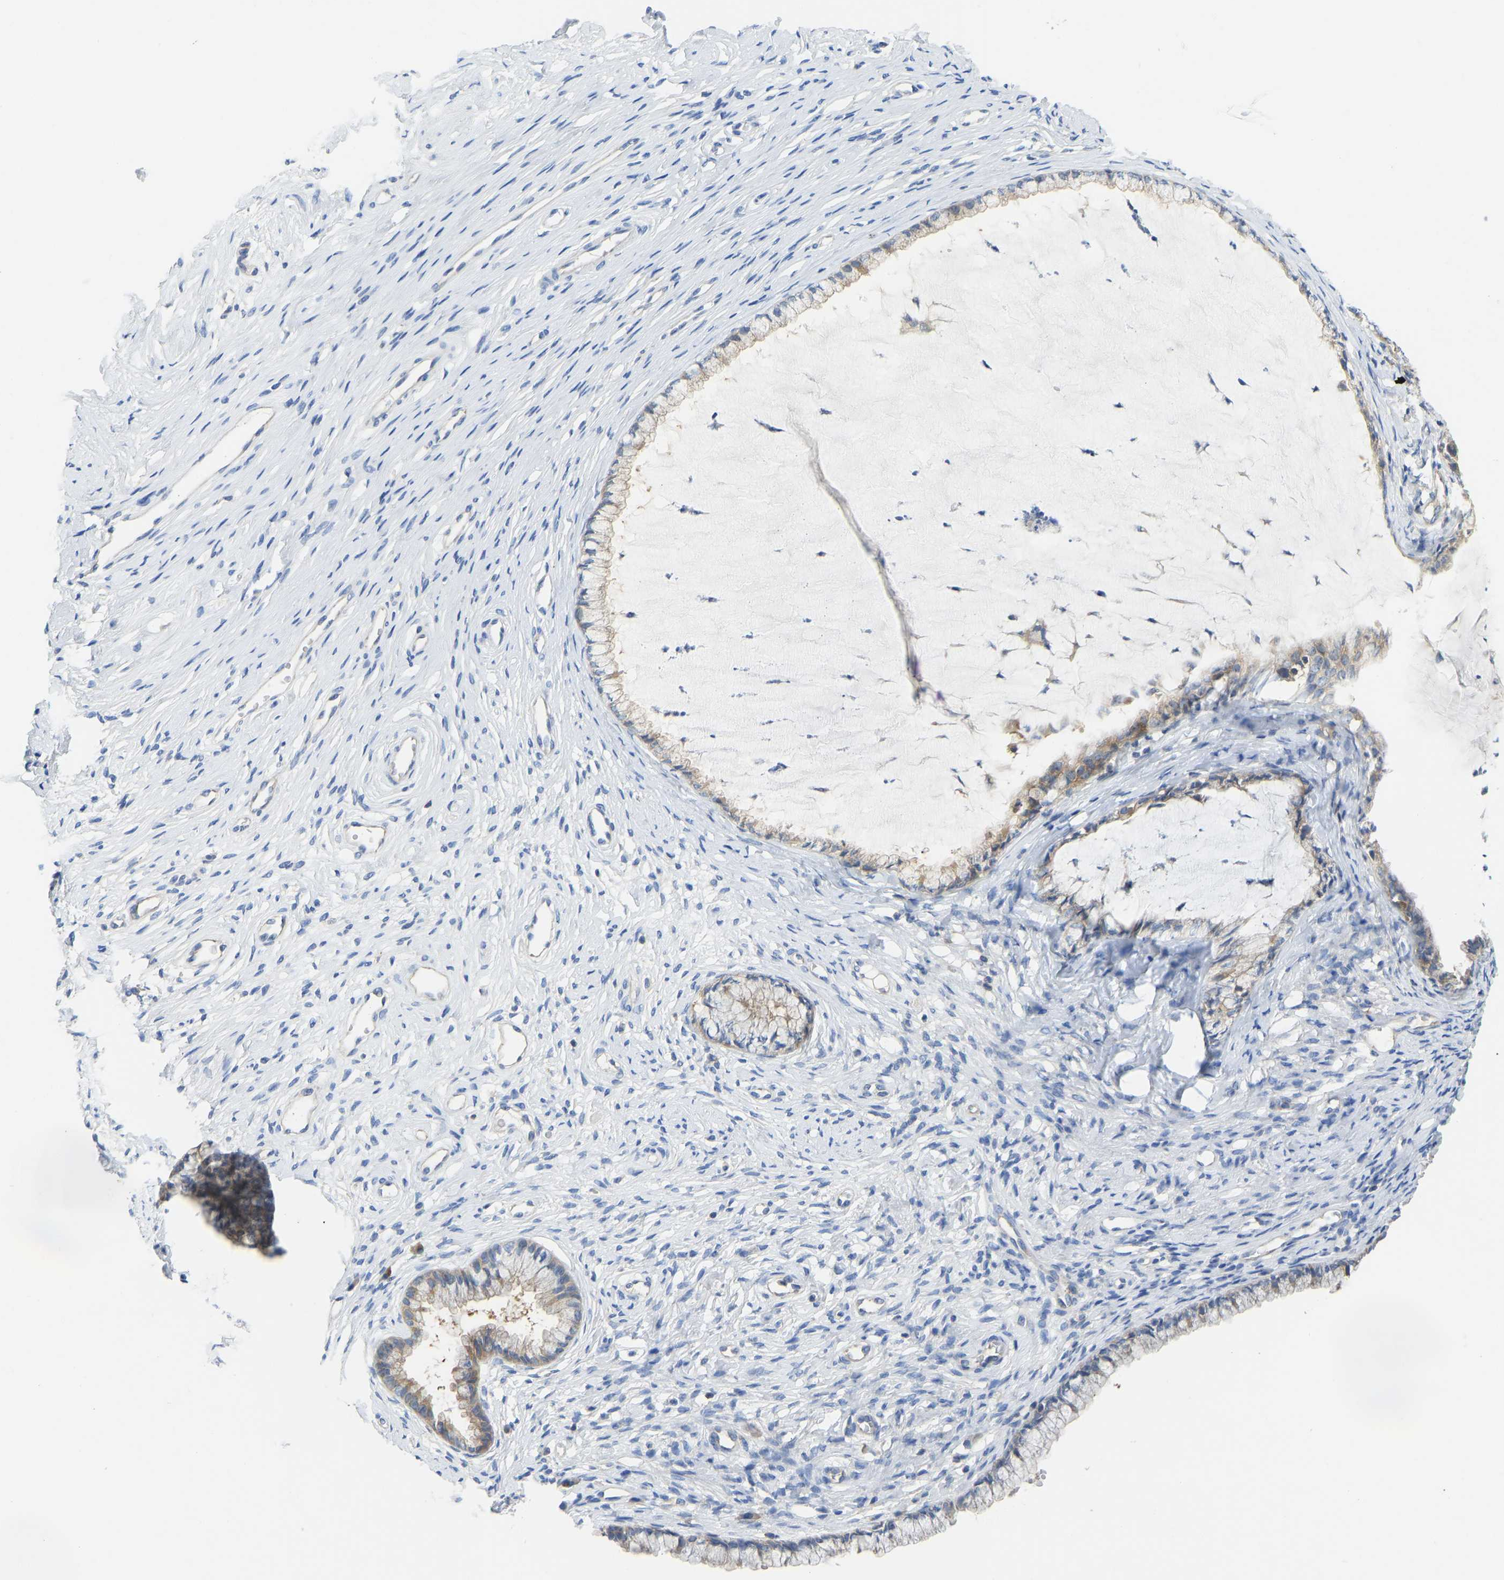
{"staining": {"intensity": "moderate", "quantity": "<25%", "location": "cytoplasmic/membranous"}, "tissue": "cervix", "cell_type": "Glandular cells", "image_type": "normal", "snomed": [{"axis": "morphology", "description": "Normal tissue, NOS"}, {"axis": "topography", "description": "Cervix"}], "caption": "This histopathology image exhibits immunohistochemistry staining of unremarkable human cervix, with low moderate cytoplasmic/membranous expression in about <25% of glandular cells.", "gene": "PPP3CA", "patient": {"sex": "female", "age": 77}}